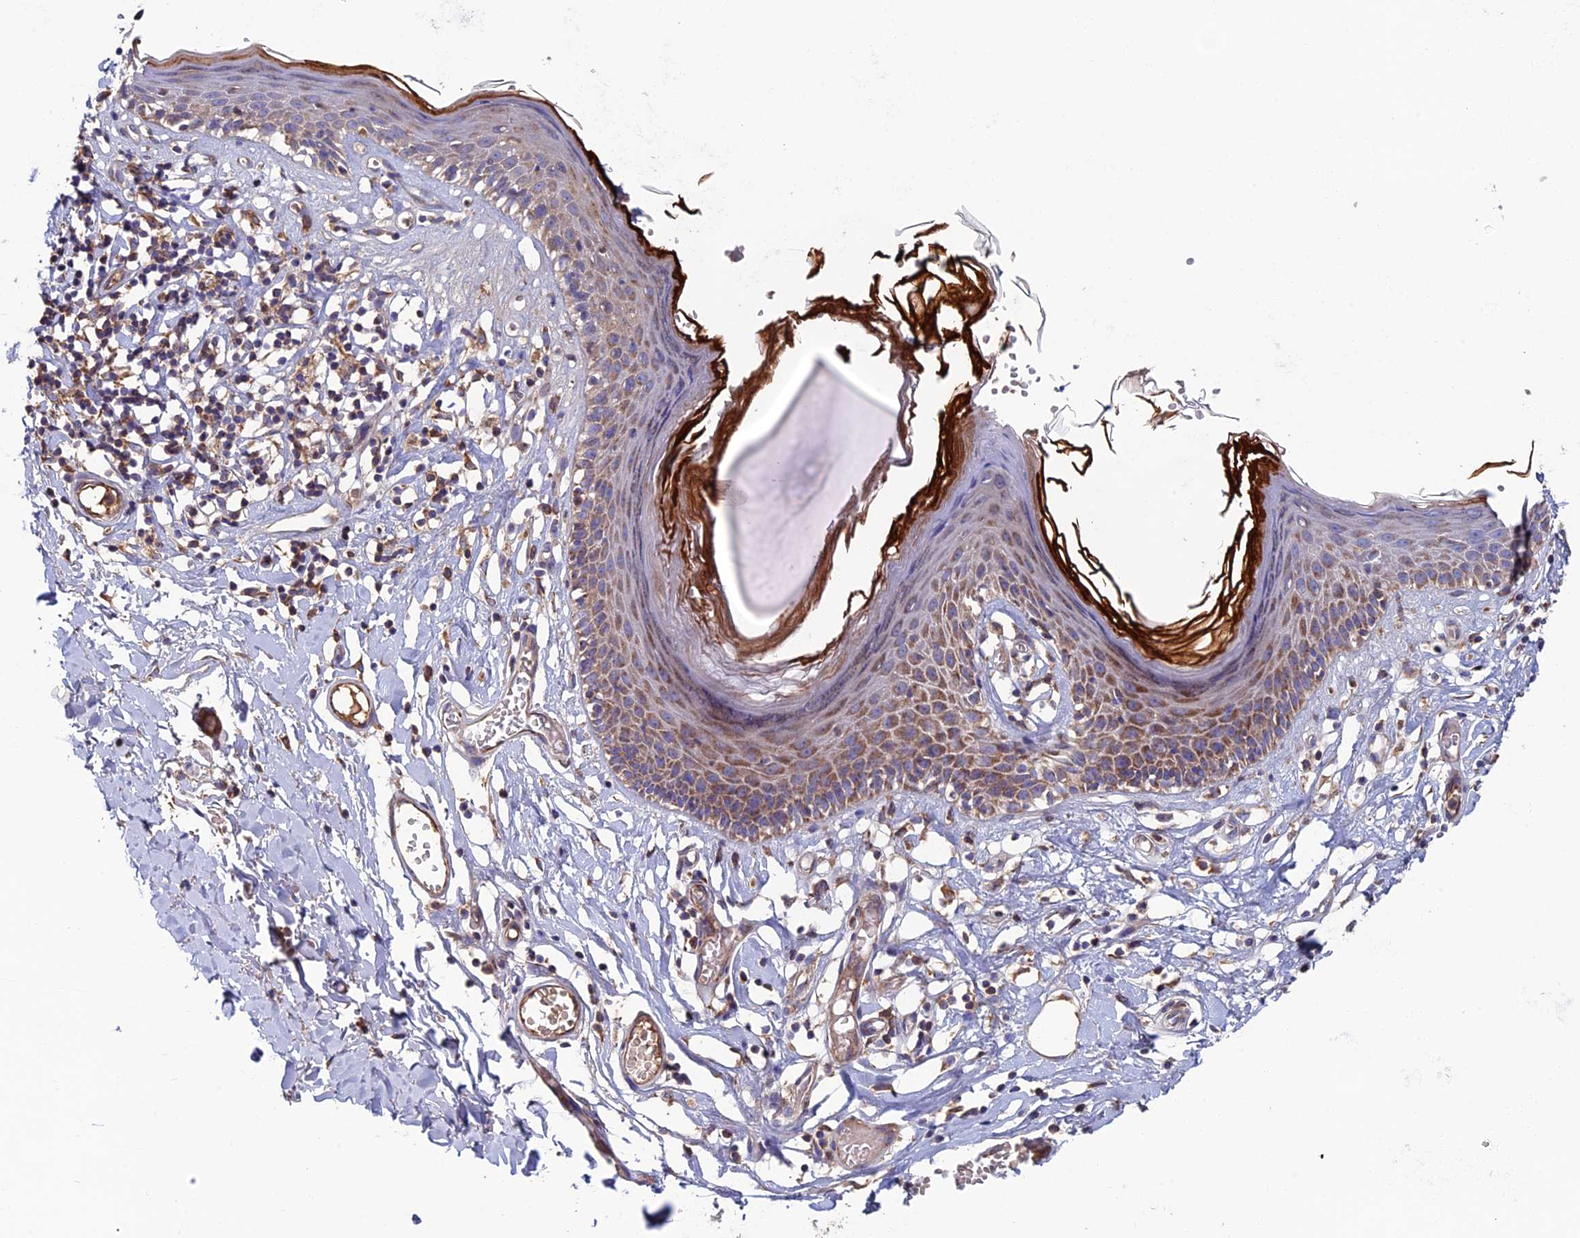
{"staining": {"intensity": "moderate", "quantity": "25%-75%", "location": "cytoplasmic/membranous"}, "tissue": "skin", "cell_type": "Epidermal cells", "image_type": "normal", "snomed": [{"axis": "morphology", "description": "Normal tissue, NOS"}, {"axis": "topography", "description": "Adipose tissue"}, {"axis": "topography", "description": "Vascular tissue"}, {"axis": "topography", "description": "Vulva"}, {"axis": "topography", "description": "Peripheral nerve tissue"}], "caption": "Approximately 25%-75% of epidermal cells in benign skin exhibit moderate cytoplasmic/membranous protein expression as visualized by brown immunohistochemical staining.", "gene": "SLC15A5", "patient": {"sex": "female", "age": 86}}